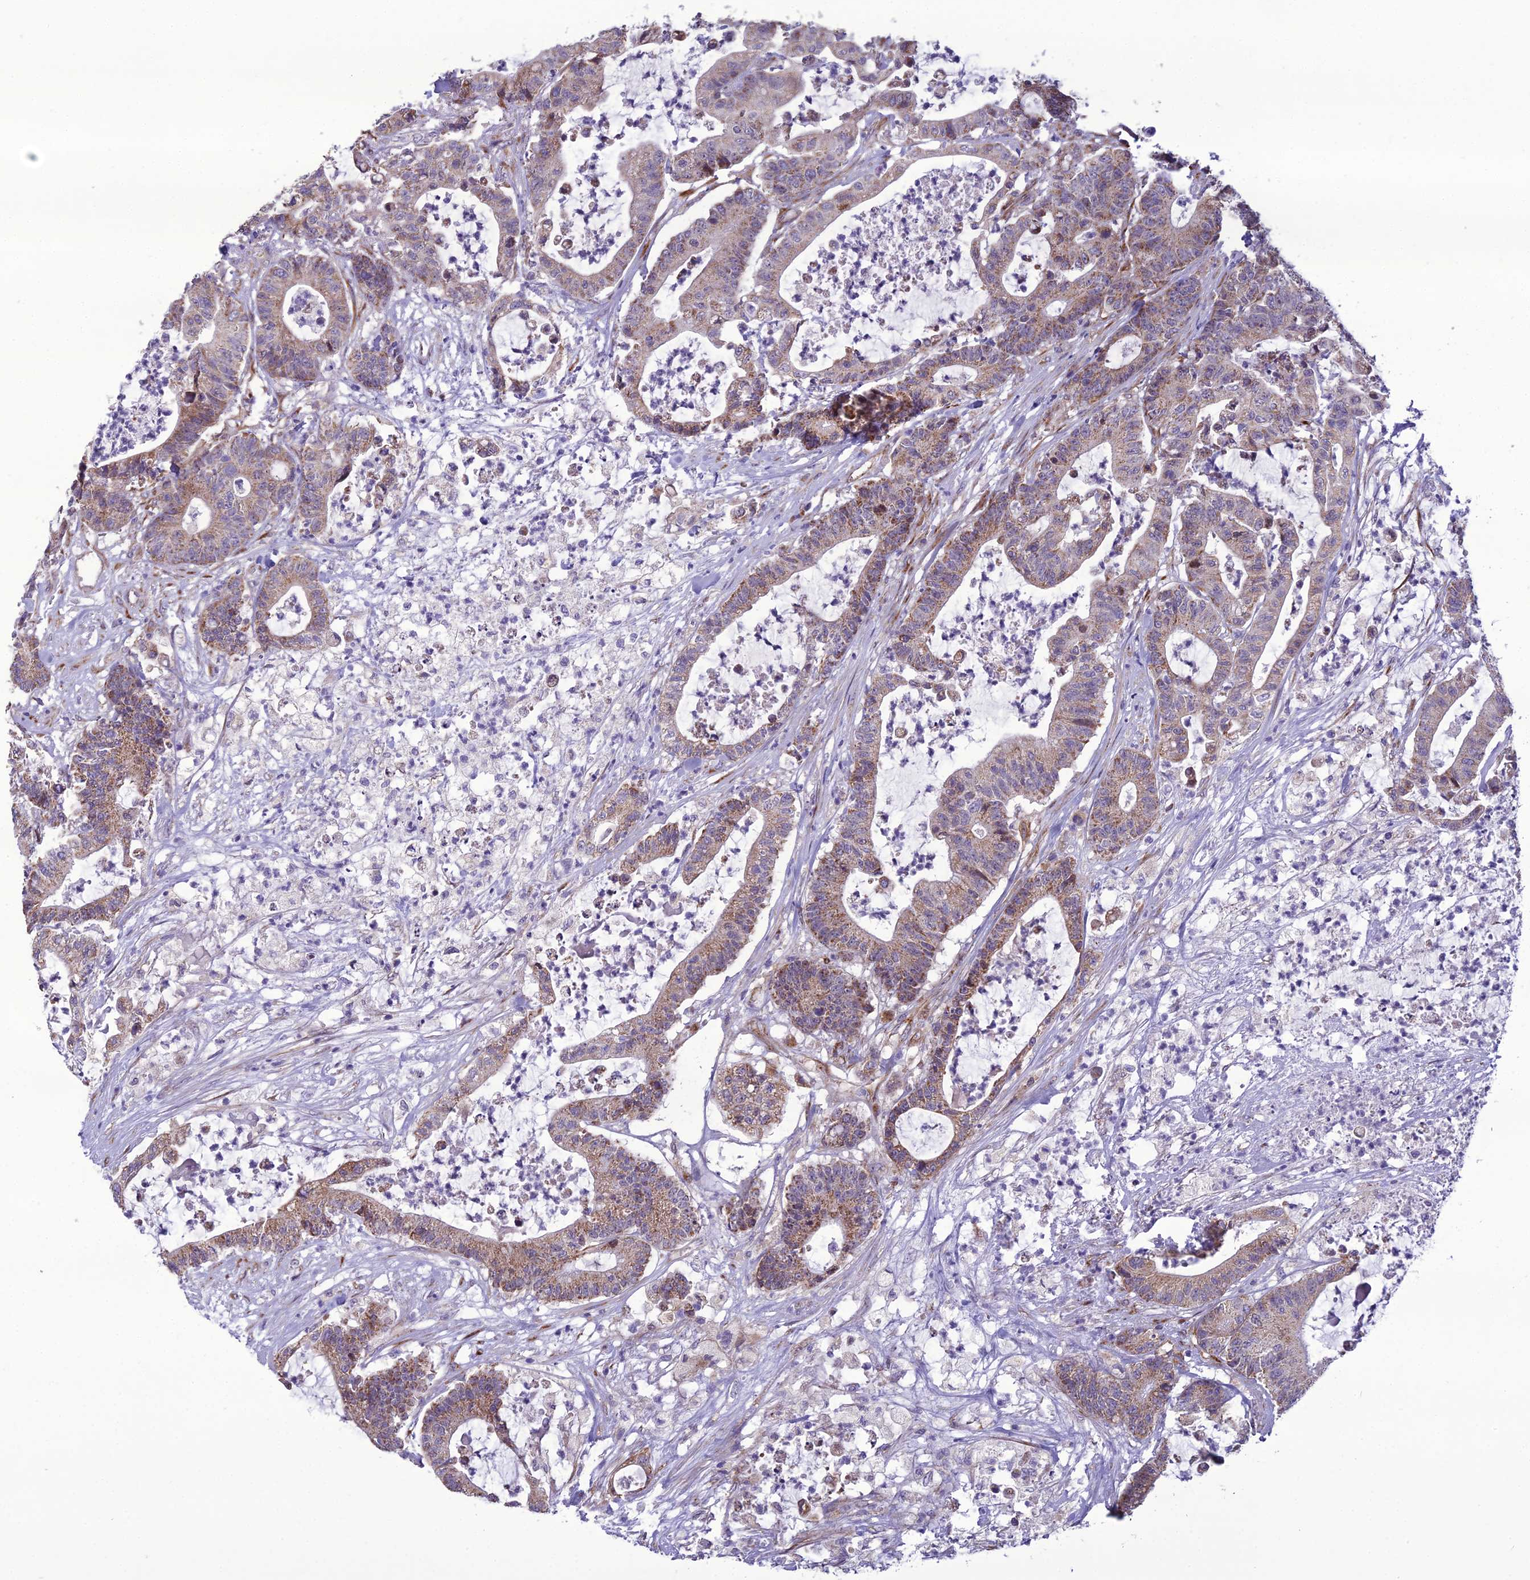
{"staining": {"intensity": "moderate", "quantity": "25%-75%", "location": "cytoplasmic/membranous"}, "tissue": "colorectal cancer", "cell_type": "Tumor cells", "image_type": "cancer", "snomed": [{"axis": "morphology", "description": "Adenocarcinoma, NOS"}, {"axis": "topography", "description": "Colon"}], "caption": "Adenocarcinoma (colorectal) stained with a brown dye reveals moderate cytoplasmic/membranous positive expression in approximately 25%-75% of tumor cells.", "gene": "NODAL", "patient": {"sex": "female", "age": 84}}